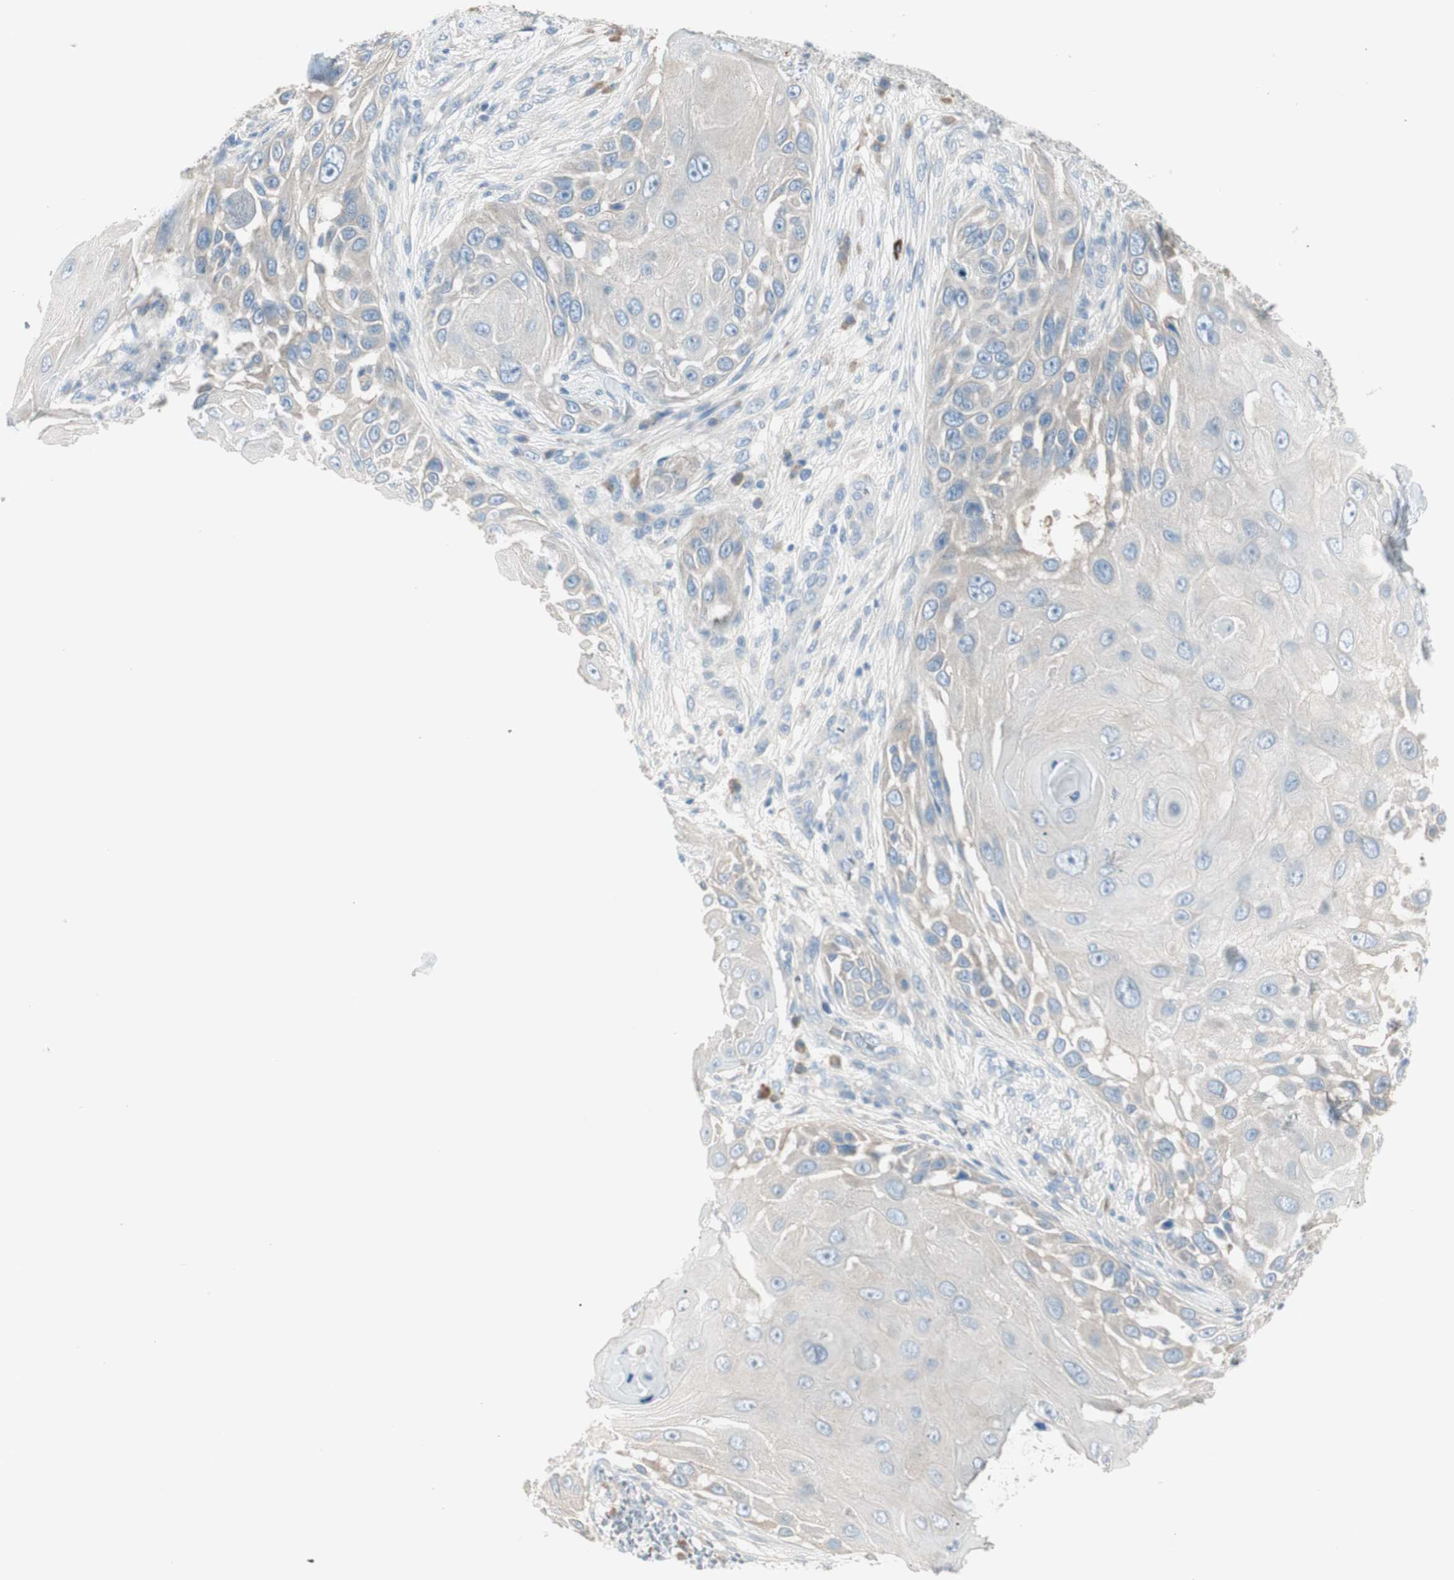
{"staining": {"intensity": "negative", "quantity": "none", "location": "none"}, "tissue": "skin cancer", "cell_type": "Tumor cells", "image_type": "cancer", "snomed": [{"axis": "morphology", "description": "Squamous cell carcinoma, NOS"}, {"axis": "topography", "description": "Skin"}], "caption": "Immunohistochemistry (IHC) of skin cancer (squamous cell carcinoma) shows no staining in tumor cells.", "gene": "MAPRE3", "patient": {"sex": "female", "age": 44}}